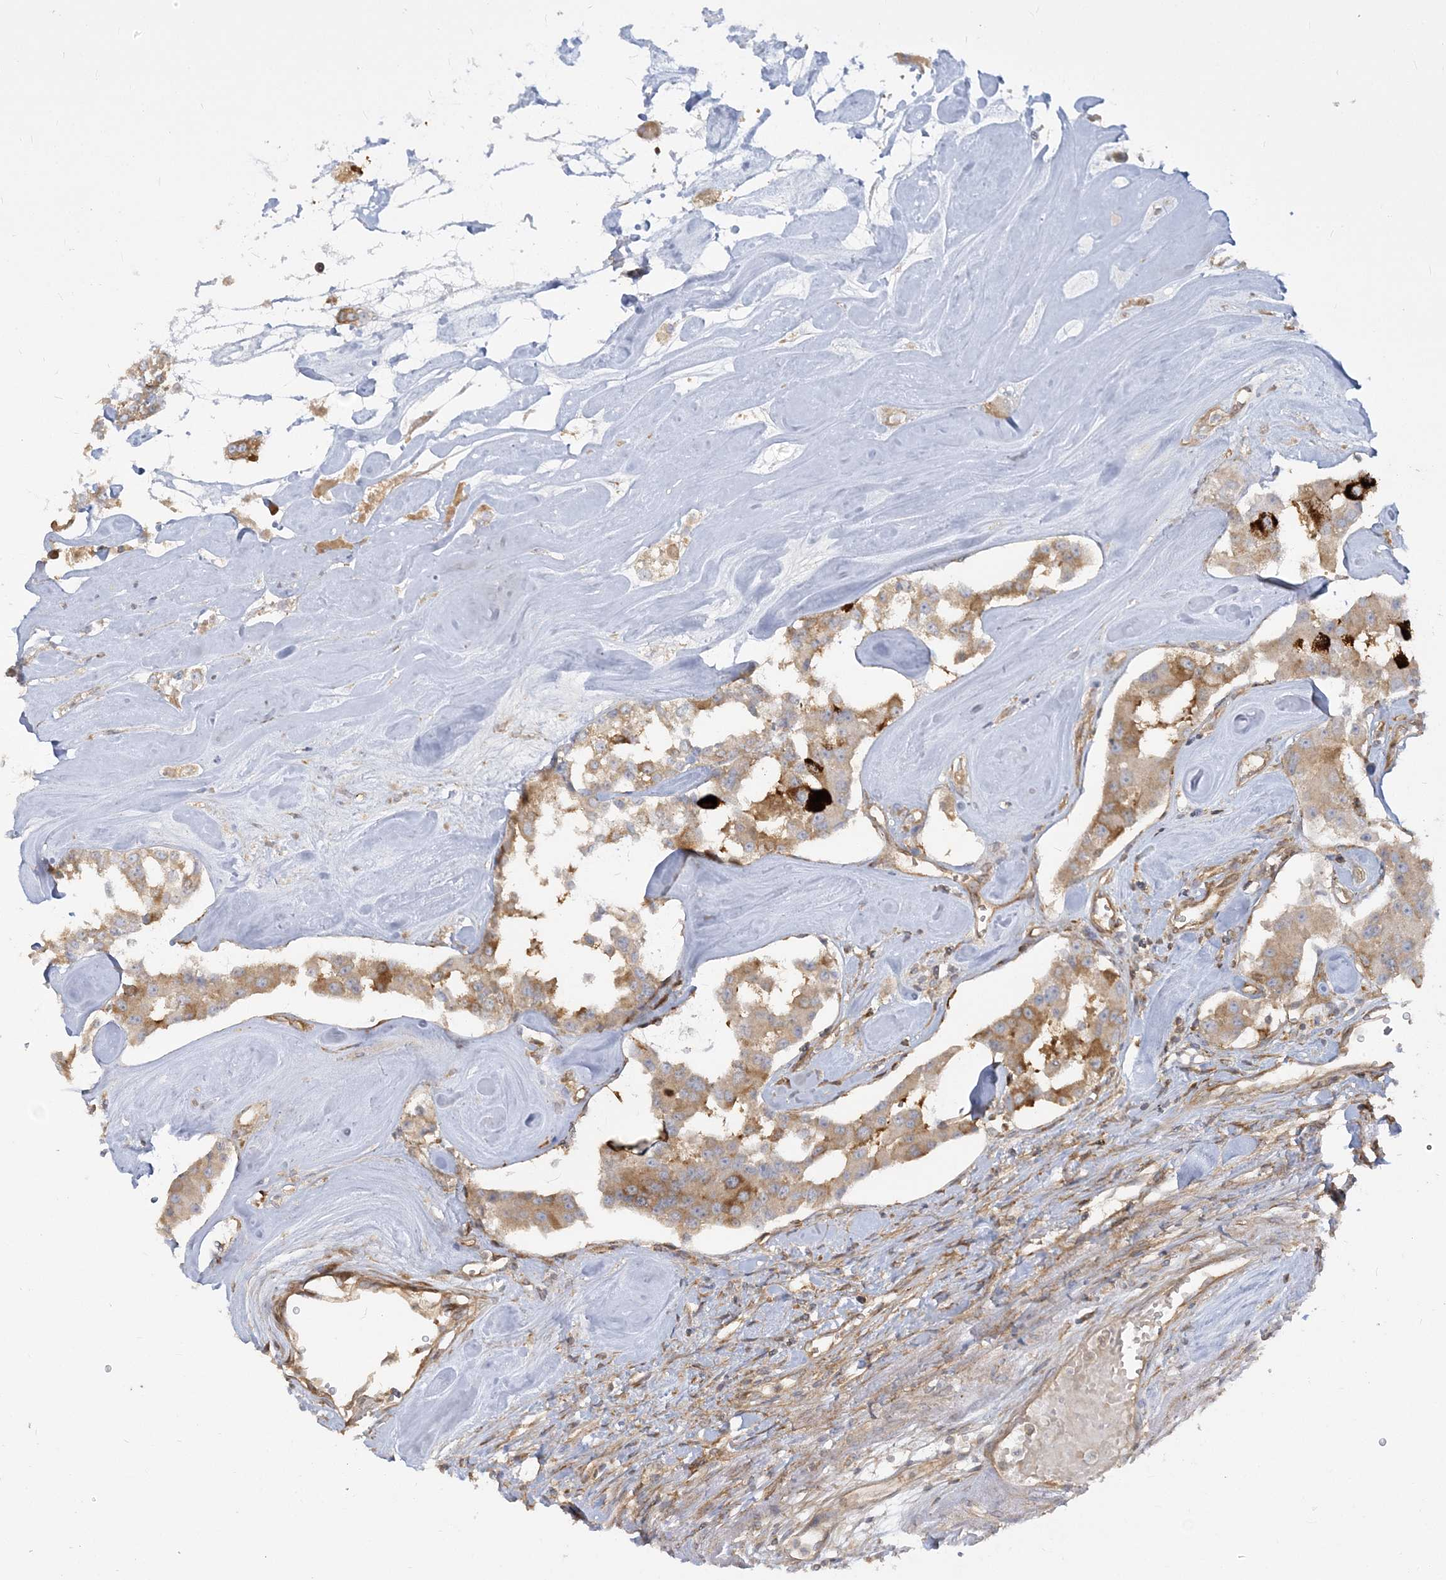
{"staining": {"intensity": "moderate", "quantity": "25%-75%", "location": "cytoplasmic/membranous"}, "tissue": "carcinoid", "cell_type": "Tumor cells", "image_type": "cancer", "snomed": [{"axis": "morphology", "description": "Carcinoid, malignant, NOS"}, {"axis": "topography", "description": "Pancreas"}], "caption": "This is a photomicrograph of IHC staining of carcinoid, which shows moderate expression in the cytoplasmic/membranous of tumor cells.", "gene": "STAM", "patient": {"sex": "male", "age": 41}}